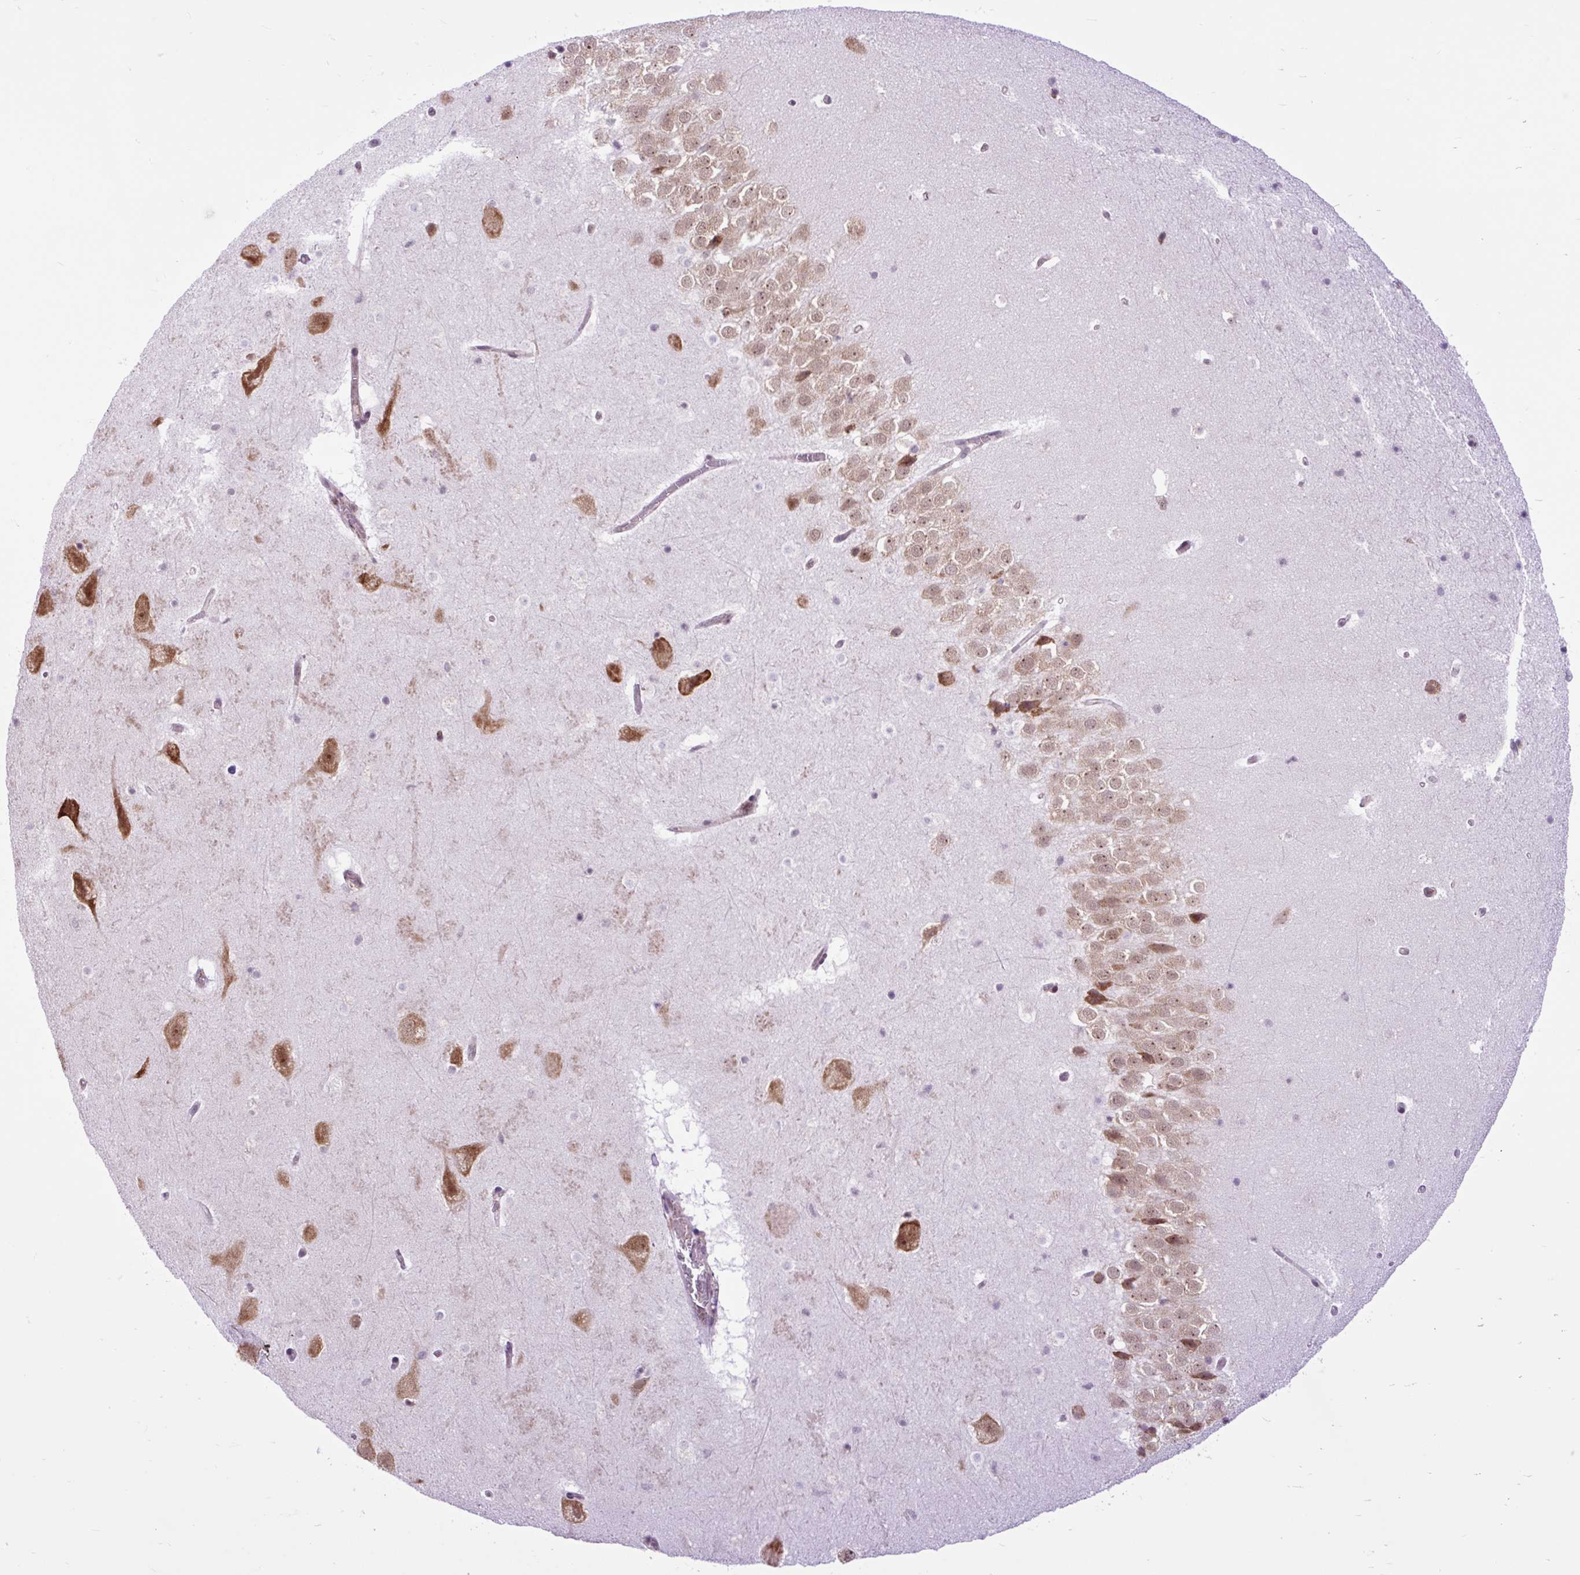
{"staining": {"intensity": "negative", "quantity": "none", "location": "none"}, "tissue": "hippocampus", "cell_type": "Glial cells", "image_type": "normal", "snomed": [{"axis": "morphology", "description": "Normal tissue, NOS"}, {"axis": "topography", "description": "Hippocampus"}], "caption": "This is a image of IHC staining of benign hippocampus, which shows no positivity in glial cells.", "gene": "CLK2", "patient": {"sex": "male", "age": 37}}